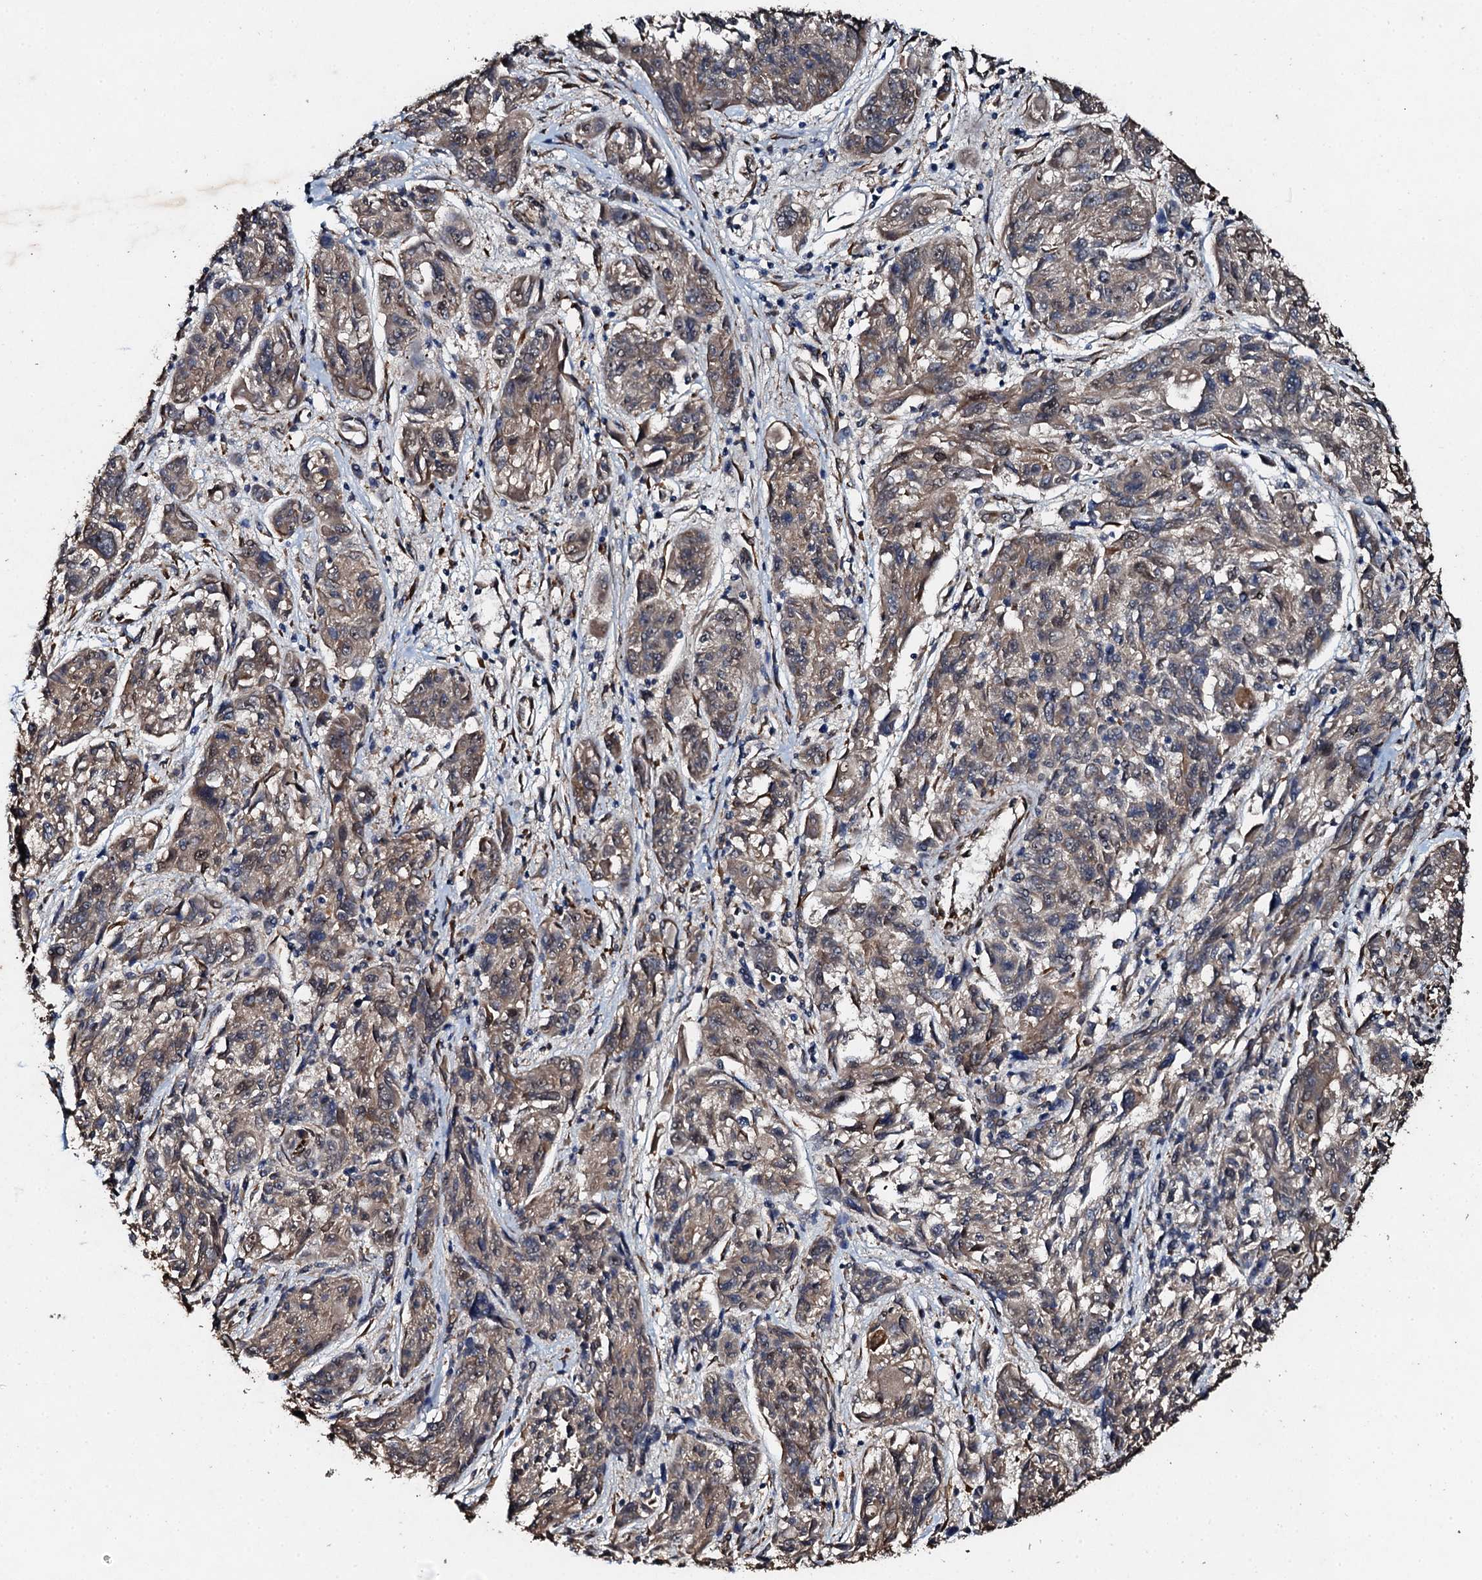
{"staining": {"intensity": "weak", "quantity": ">75%", "location": "cytoplasmic/membranous"}, "tissue": "melanoma", "cell_type": "Tumor cells", "image_type": "cancer", "snomed": [{"axis": "morphology", "description": "Malignant melanoma, NOS"}, {"axis": "topography", "description": "Skin"}], "caption": "Immunohistochemistry of malignant melanoma shows low levels of weak cytoplasmic/membranous staining in approximately >75% of tumor cells. Ihc stains the protein of interest in brown and the nuclei are stained blue.", "gene": "ADAMTS10", "patient": {"sex": "male", "age": 53}}